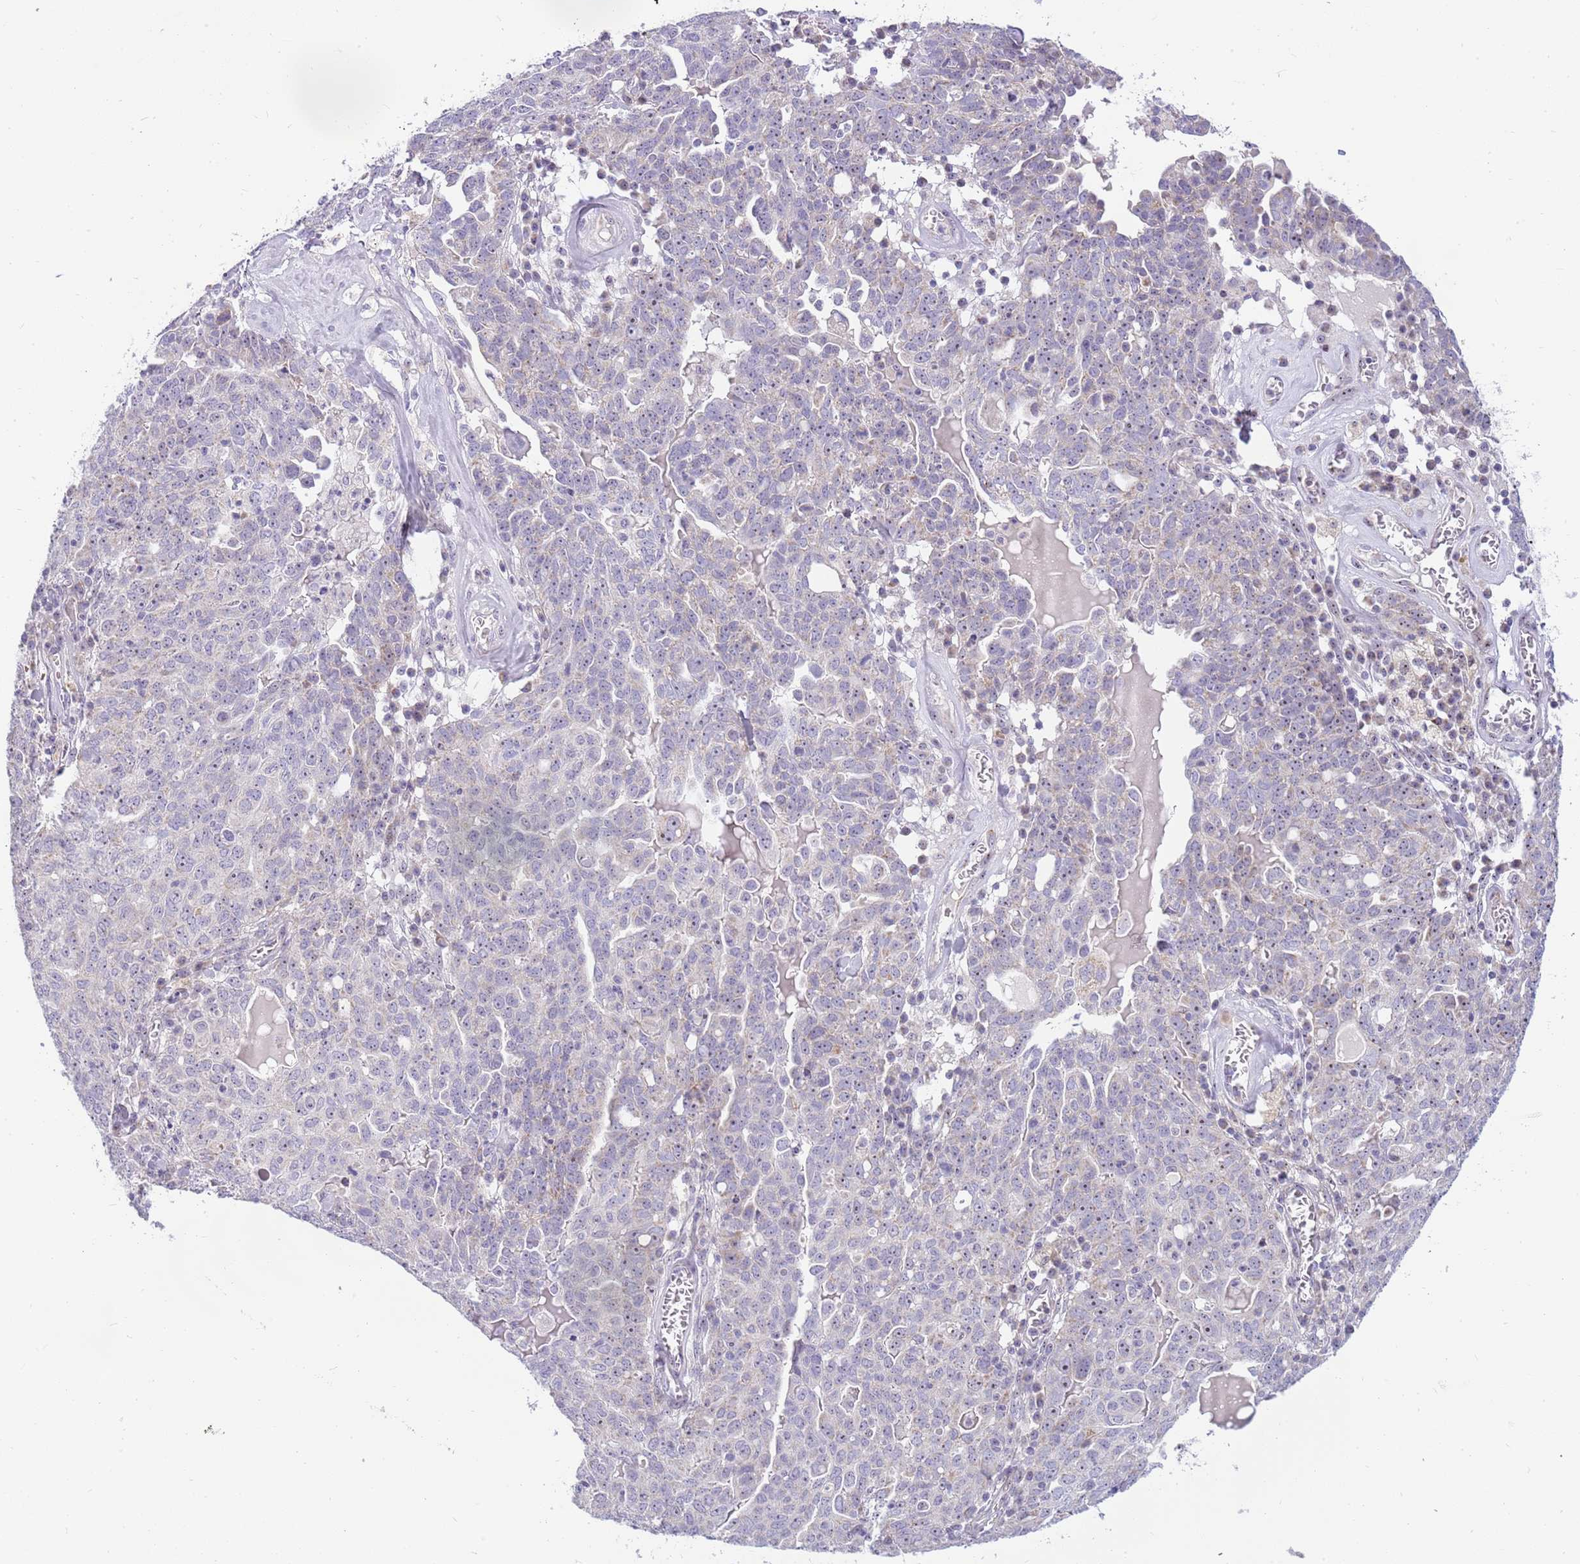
{"staining": {"intensity": "weak", "quantity": "<25%", "location": "nuclear"}, "tissue": "ovarian cancer", "cell_type": "Tumor cells", "image_type": "cancer", "snomed": [{"axis": "morphology", "description": "Carcinoma, endometroid"}, {"axis": "topography", "description": "Ovary"}], "caption": "Human ovarian cancer stained for a protein using IHC demonstrates no positivity in tumor cells.", "gene": "DNAJA3", "patient": {"sex": "female", "age": 62}}